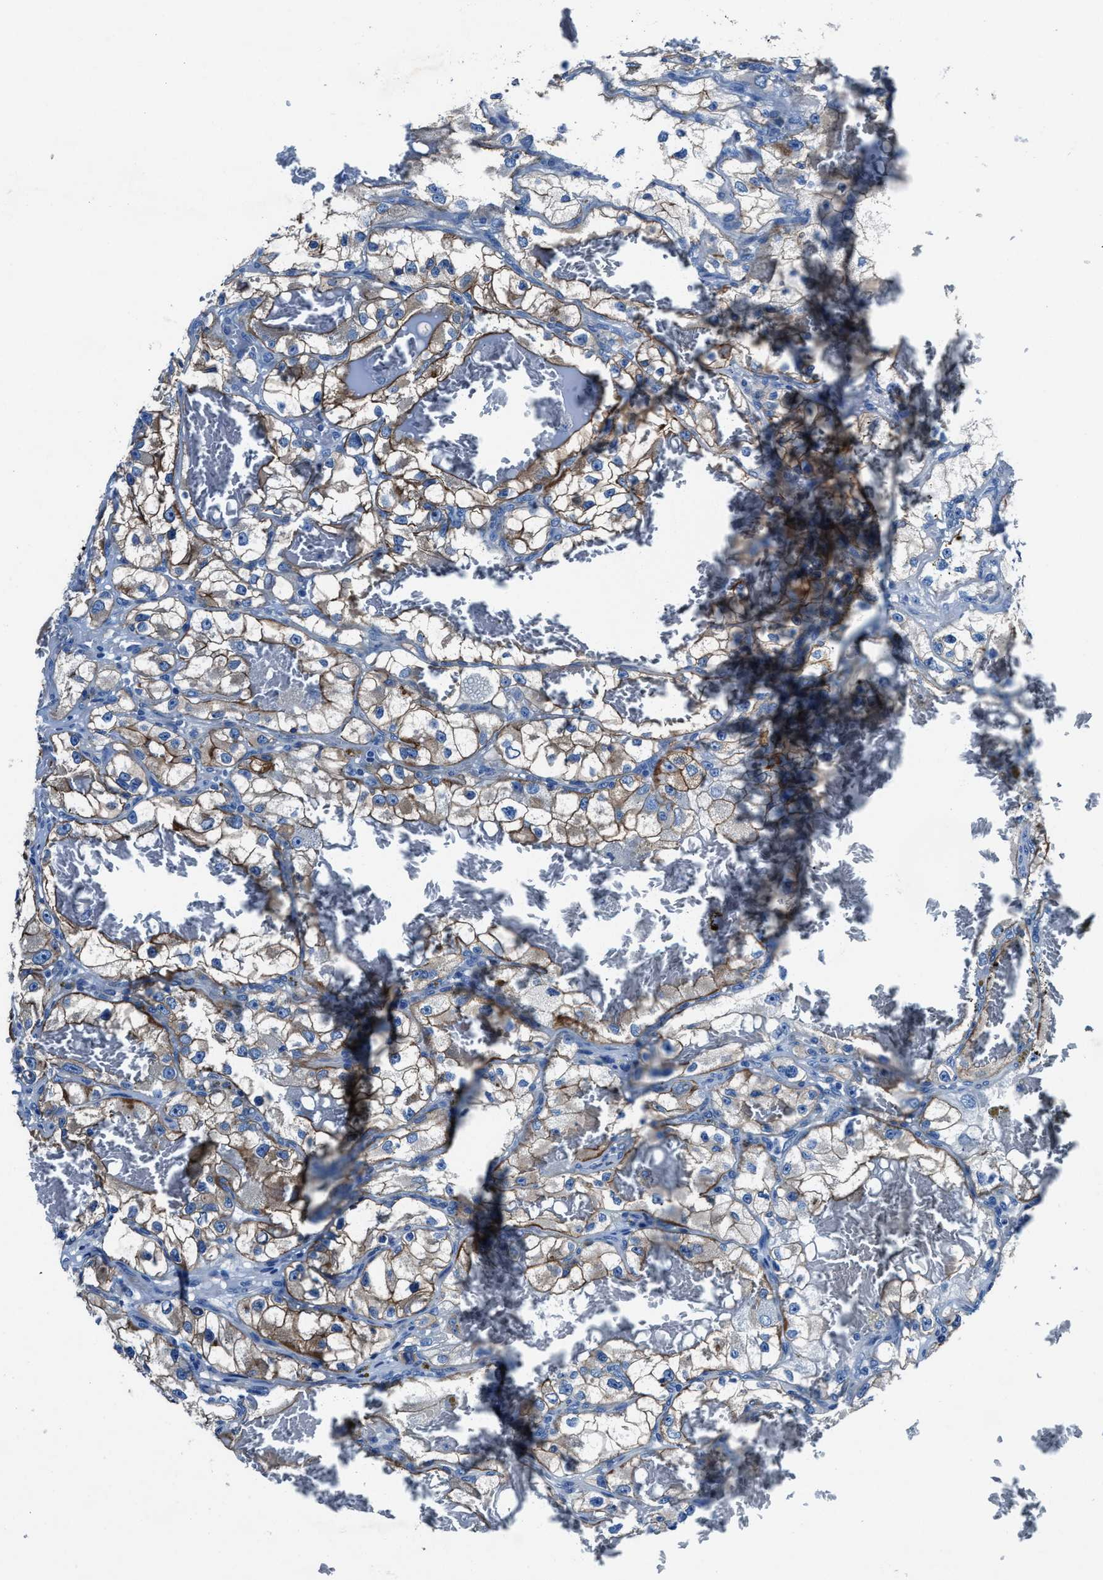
{"staining": {"intensity": "moderate", "quantity": "<25%", "location": "cytoplasmic/membranous"}, "tissue": "renal cancer", "cell_type": "Tumor cells", "image_type": "cancer", "snomed": [{"axis": "morphology", "description": "Adenocarcinoma, NOS"}, {"axis": "topography", "description": "Kidney"}], "caption": "Protein staining of renal cancer (adenocarcinoma) tissue exhibits moderate cytoplasmic/membranous expression in about <25% of tumor cells. (DAB (3,3'-diaminobenzidine) IHC with brightfield microscopy, high magnification).", "gene": "LMO7", "patient": {"sex": "female", "age": 57}}